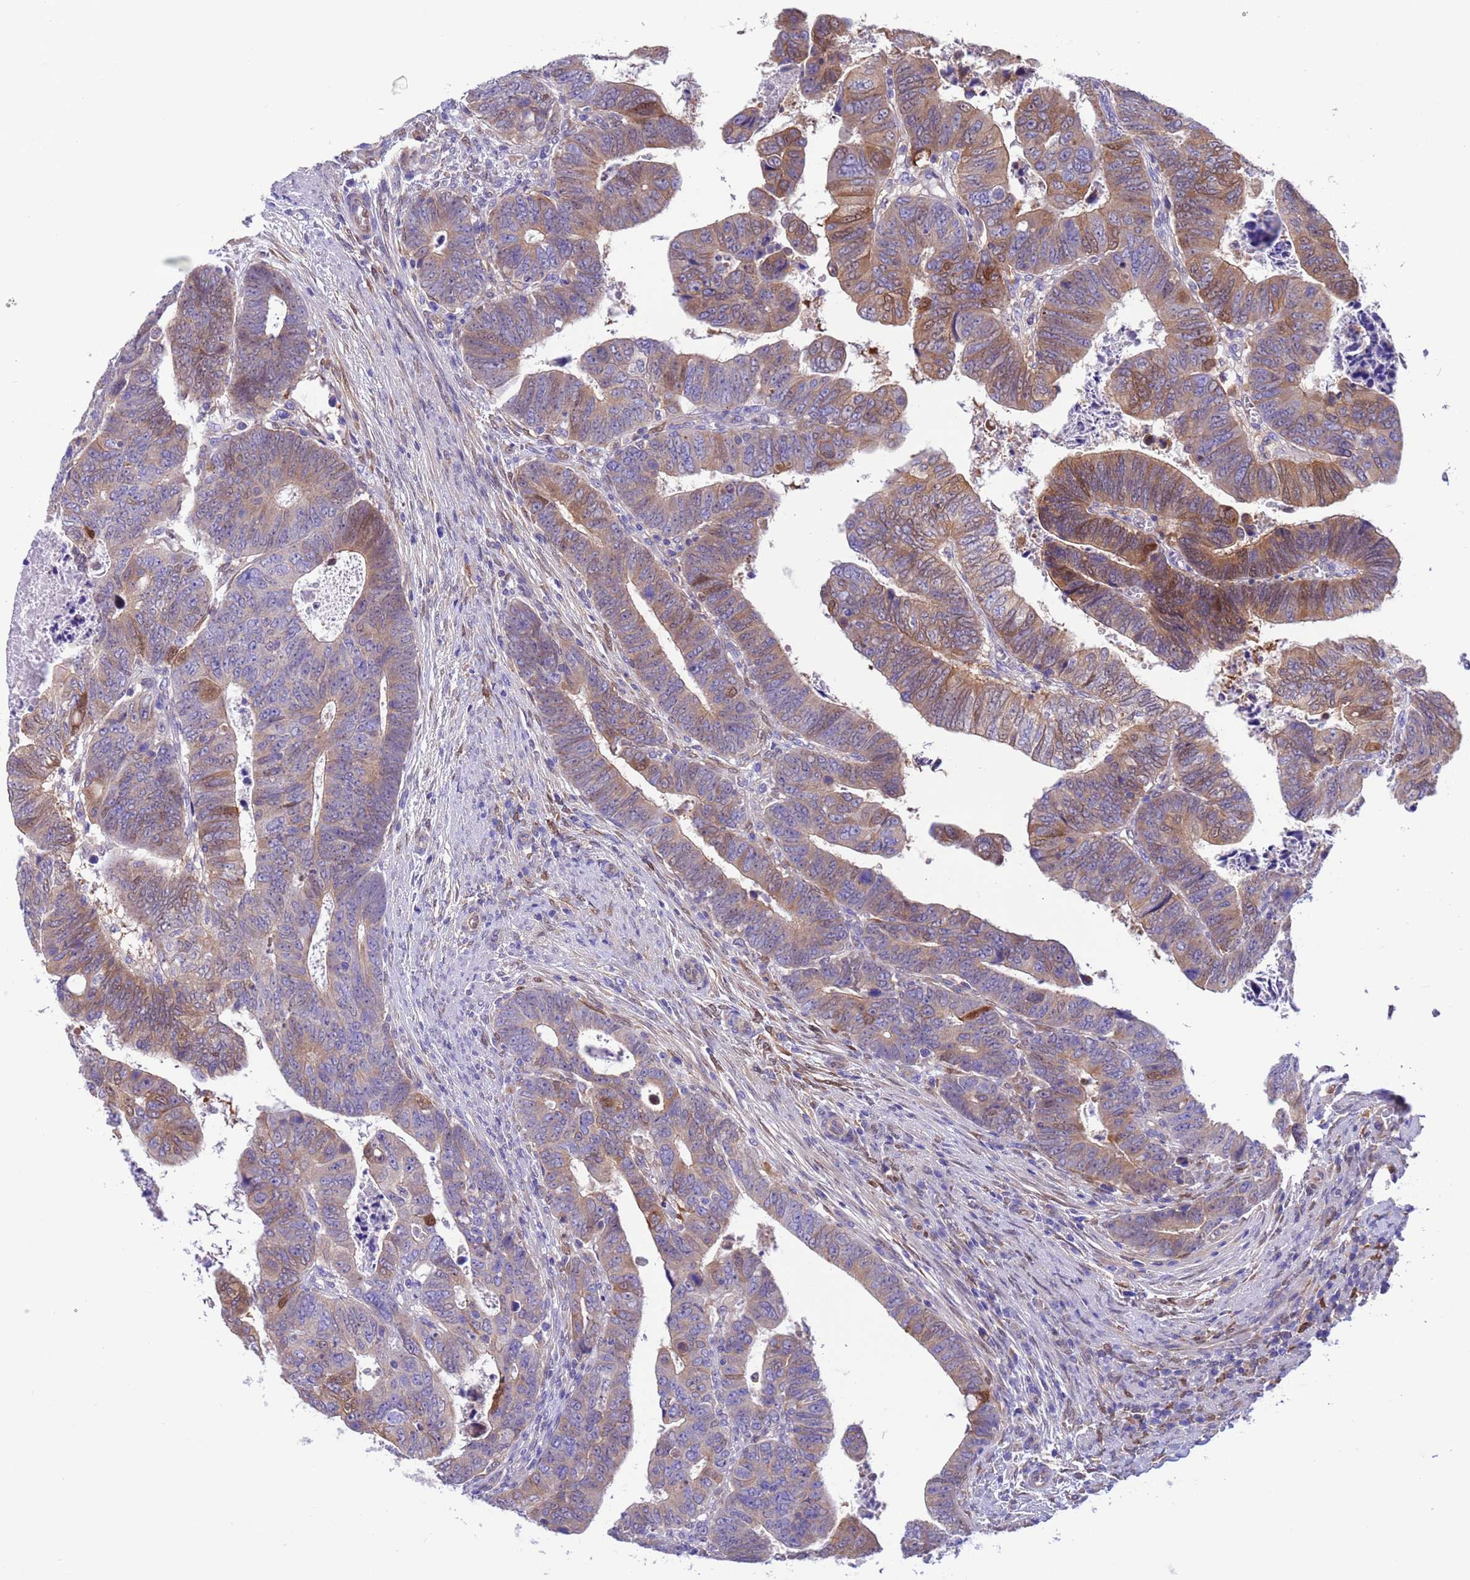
{"staining": {"intensity": "moderate", "quantity": "<25%", "location": "cytoplasmic/membranous,nuclear"}, "tissue": "colorectal cancer", "cell_type": "Tumor cells", "image_type": "cancer", "snomed": [{"axis": "morphology", "description": "Normal tissue, NOS"}, {"axis": "morphology", "description": "Adenocarcinoma, NOS"}, {"axis": "topography", "description": "Rectum"}], "caption": "IHC (DAB) staining of human colorectal cancer exhibits moderate cytoplasmic/membranous and nuclear protein expression in about <25% of tumor cells. Using DAB (3,3'-diaminobenzidine) (brown) and hematoxylin (blue) stains, captured at high magnification using brightfield microscopy.", "gene": "C6orf47", "patient": {"sex": "female", "age": 65}}